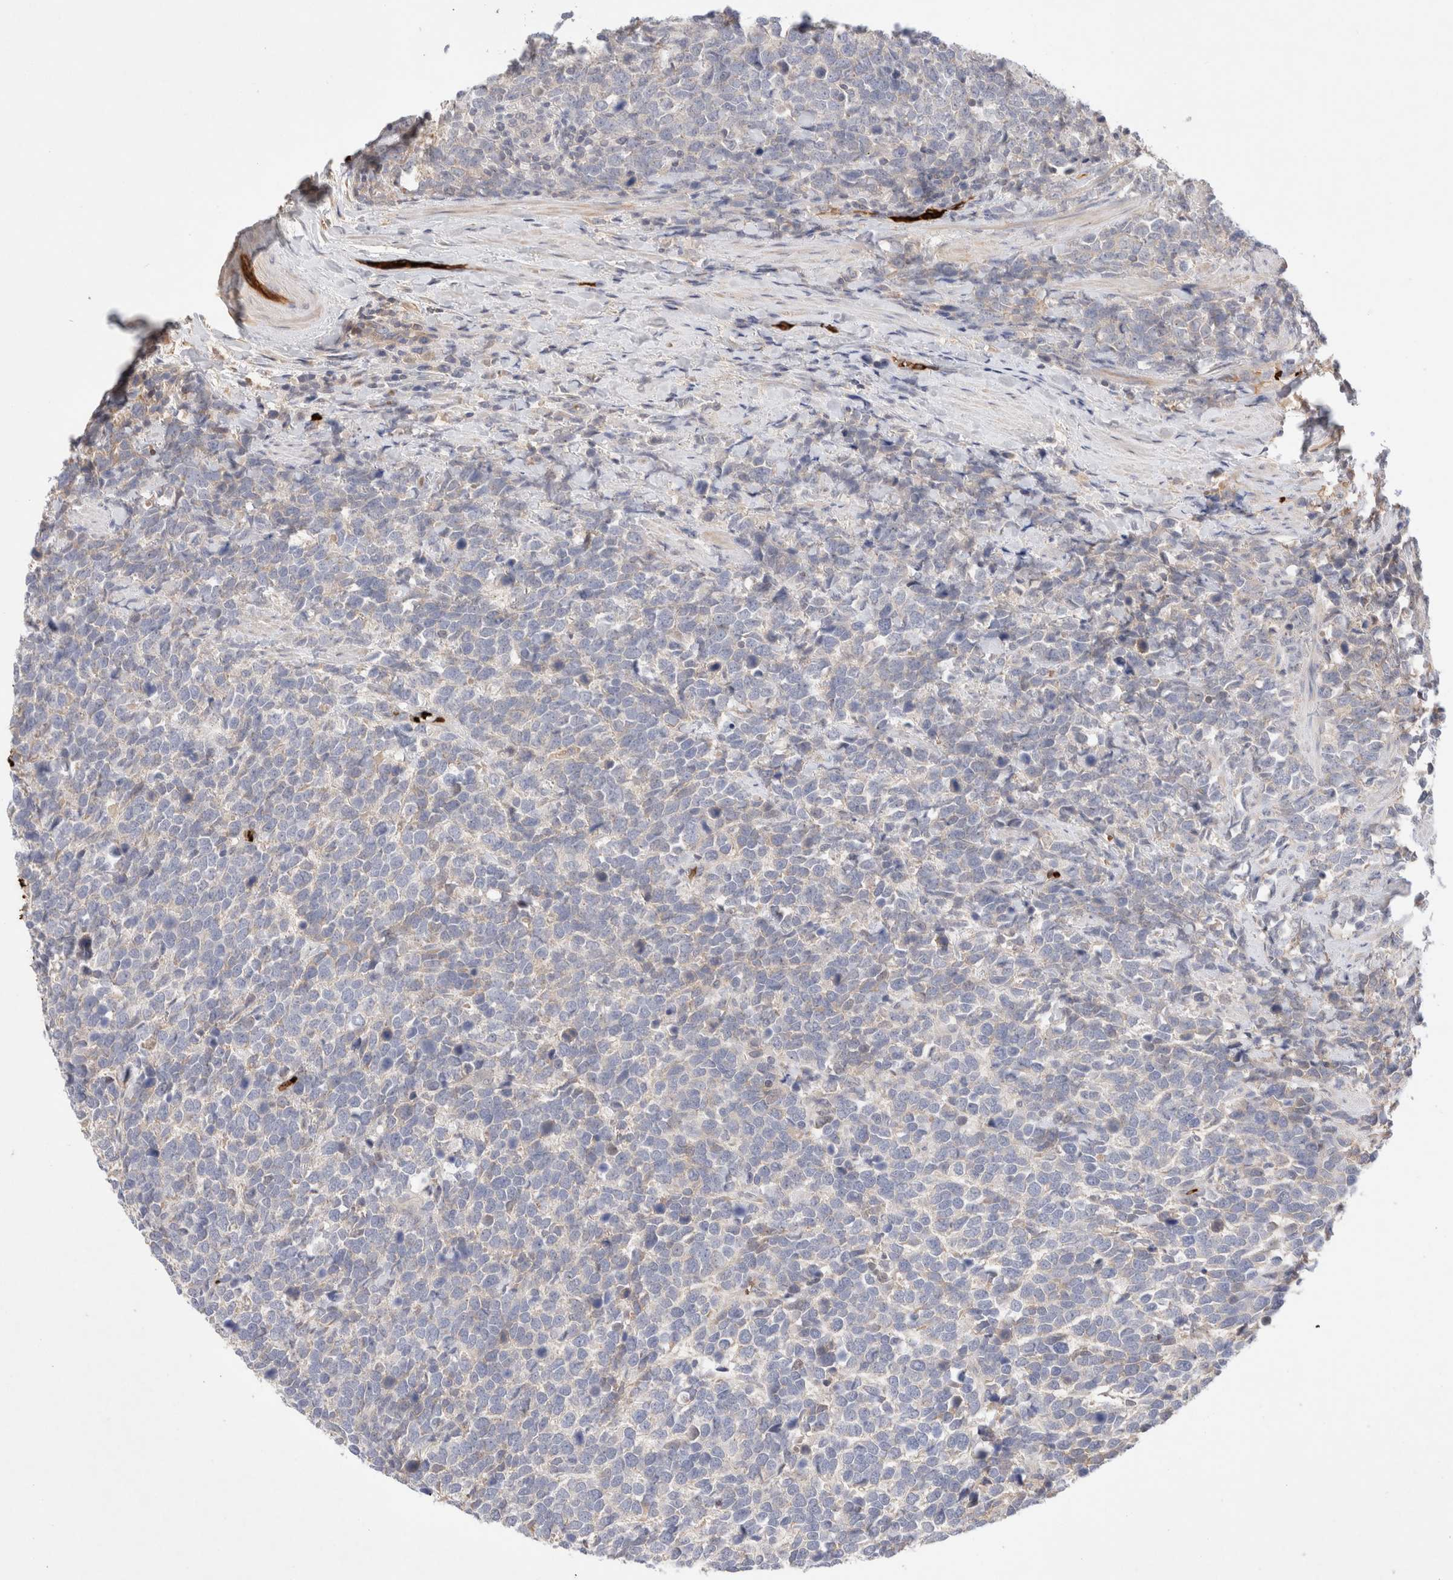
{"staining": {"intensity": "negative", "quantity": "none", "location": "none"}, "tissue": "urothelial cancer", "cell_type": "Tumor cells", "image_type": "cancer", "snomed": [{"axis": "morphology", "description": "Urothelial carcinoma, High grade"}, {"axis": "topography", "description": "Urinary bladder"}], "caption": "An immunohistochemistry photomicrograph of urothelial carcinoma (high-grade) is shown. There is no staining in tumor cells of urothelial carcinoma (high-grade).", "gene": "MST1", "patient": {"sex": "female", "age": 82}}